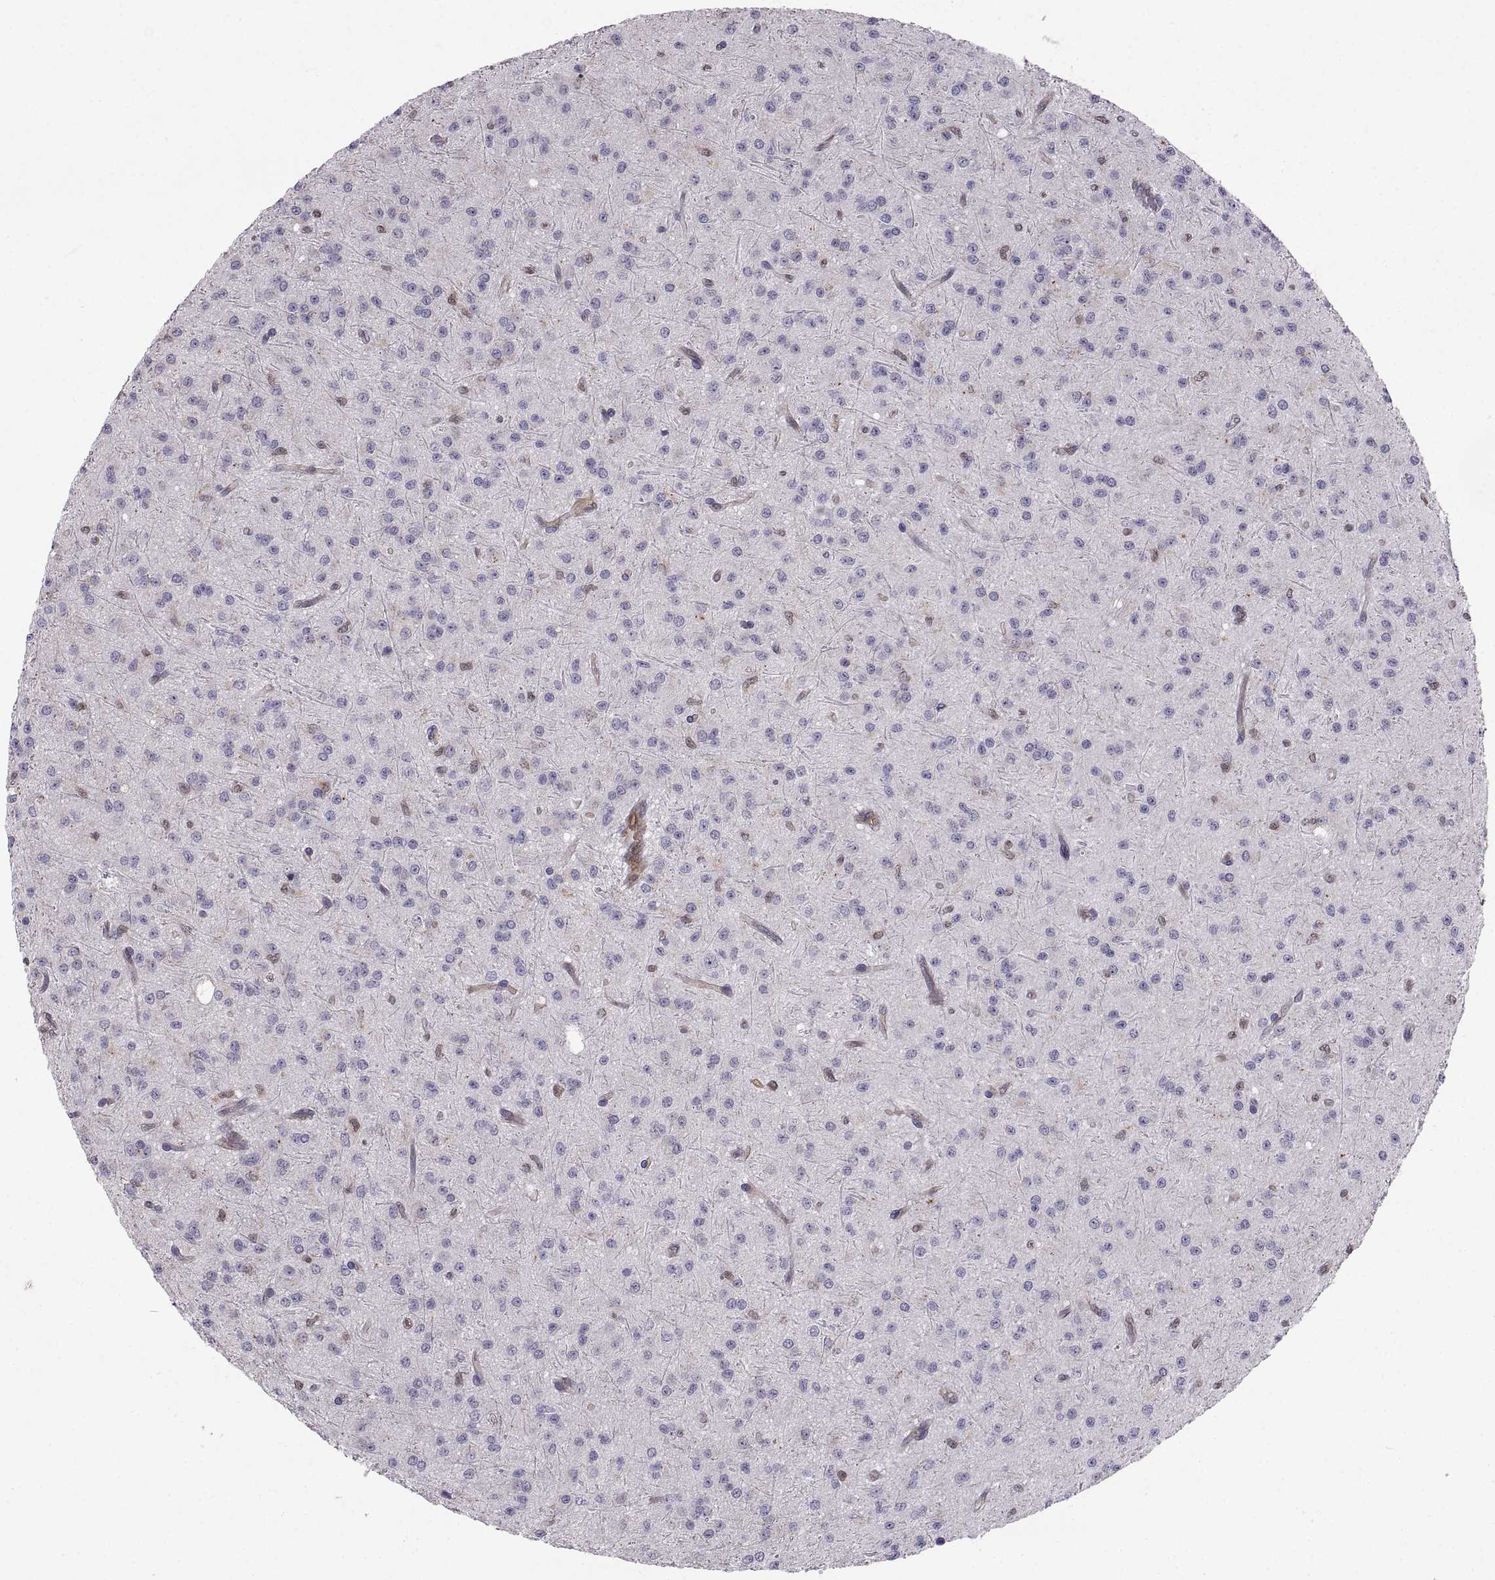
{"staining": {"intensity": "negative", "quantity": "none", "location": "none"}, "tissue": "glioma", "cell_type": "Tumor cells", "image_type": "cancer", "snomed": [{"axis": "morphology", "description": "Glioma, malignant, Low grade"}, {"axis": "topography", "description": "Brain"}], "caption": "Malignant glioma (low-grade) was stained to show a protein in brown. There is no significant staining in tumor cells.", "gene": "PGM5", "patient": {"sex": "male", "age": 27}}